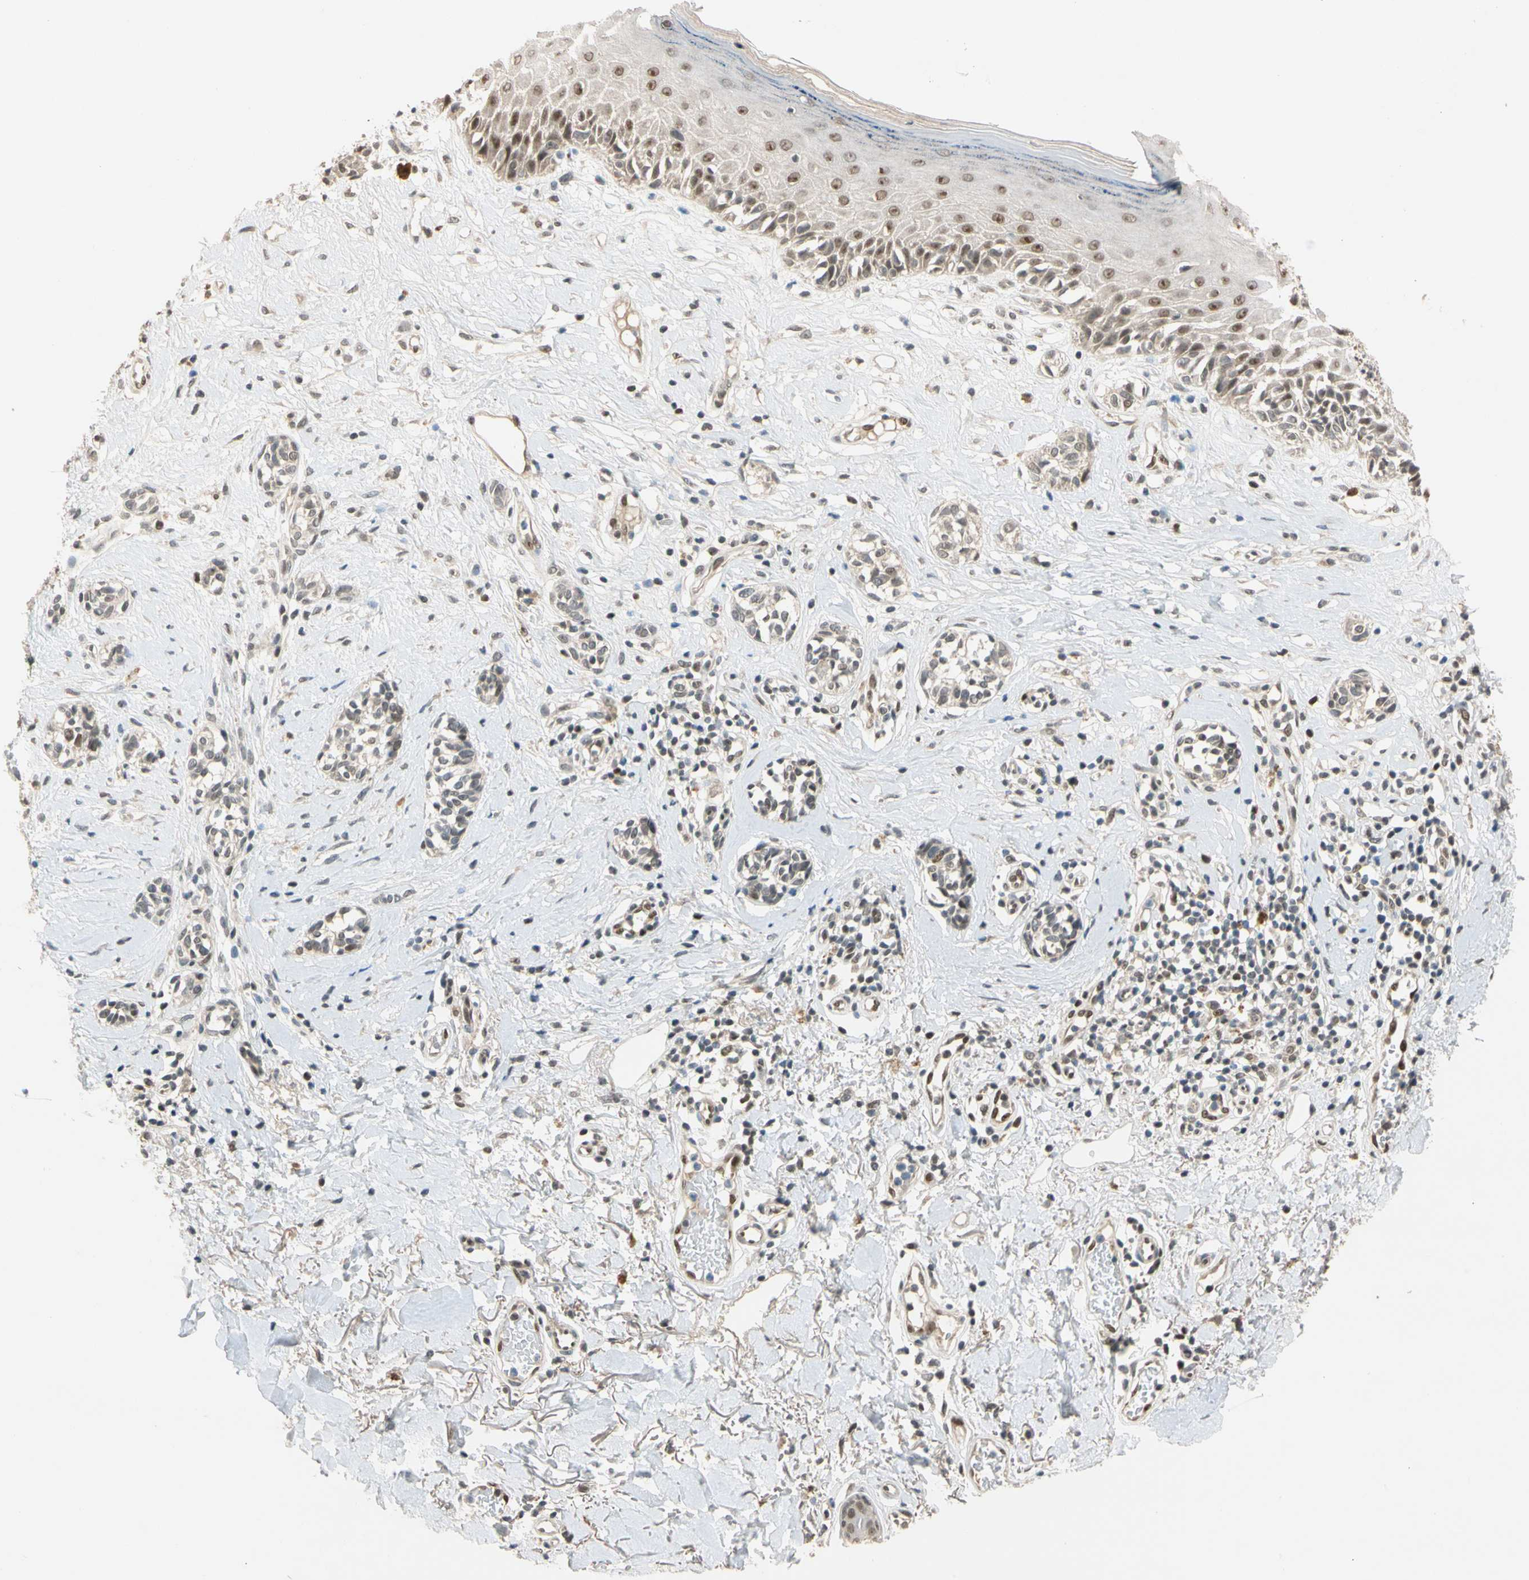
{"staining": {"intensity": "moderate", "quantity": ">75%", "location": "cytoplasmic/membranous,nuclear"}, "tissue": "melanoma", "cell_type": "Tumor cells", "image_type": "cancer", "snomed": [{"axis": "morphology", "description": "Malignant melanoma, NOS"}, {"axis": "topography", "description": "Skin"}], "caption": "Moderate cytoplasmic/membranous and nuclear protein positivity is identified in about >75% of tumor cells in melanoma.", "gene": "RIOX2", "patient": {"sex": "male", "age": 64}}